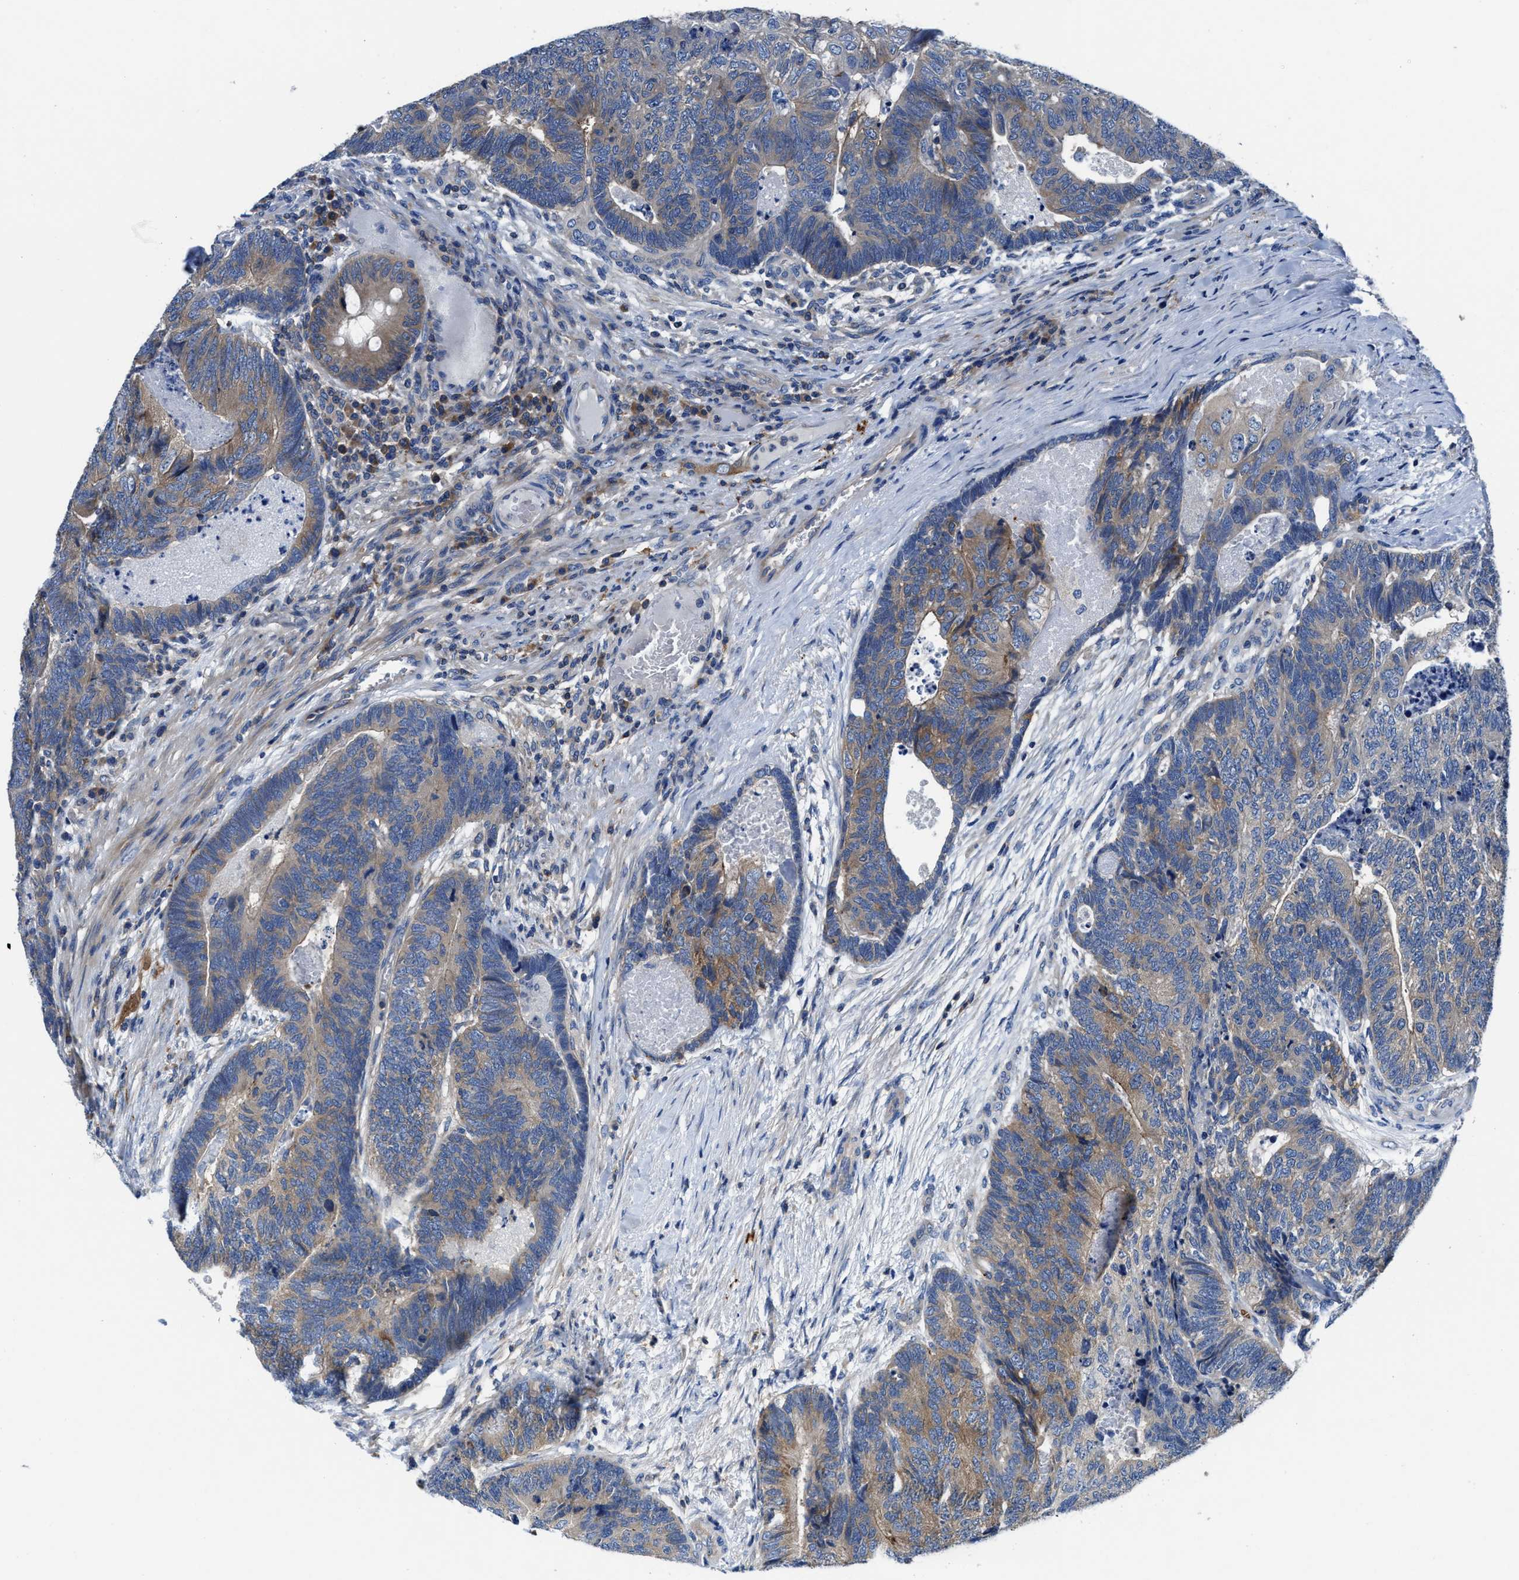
{"staining": {"intensity": "moderate", "quantity": ">75%", "location": "cytoplasmic/membranous"}, "tissue": "colorectal cancer", "cell_type": "Tumor cells", "image_type": "cancer", "snomed": [{"axis": "morphology", "description": "Adenocarcinoma, NOS"}, {"axis": "topography", "description": "Colon"}], "caption": "Protein analysis of colorectal adenocarcinoma tissue shows moderate cytoplasmic/membranous positivity in about >75% of tumor cells.", "gene": "PHLPP1", "patient": {"sex": "female", "age": 67}}